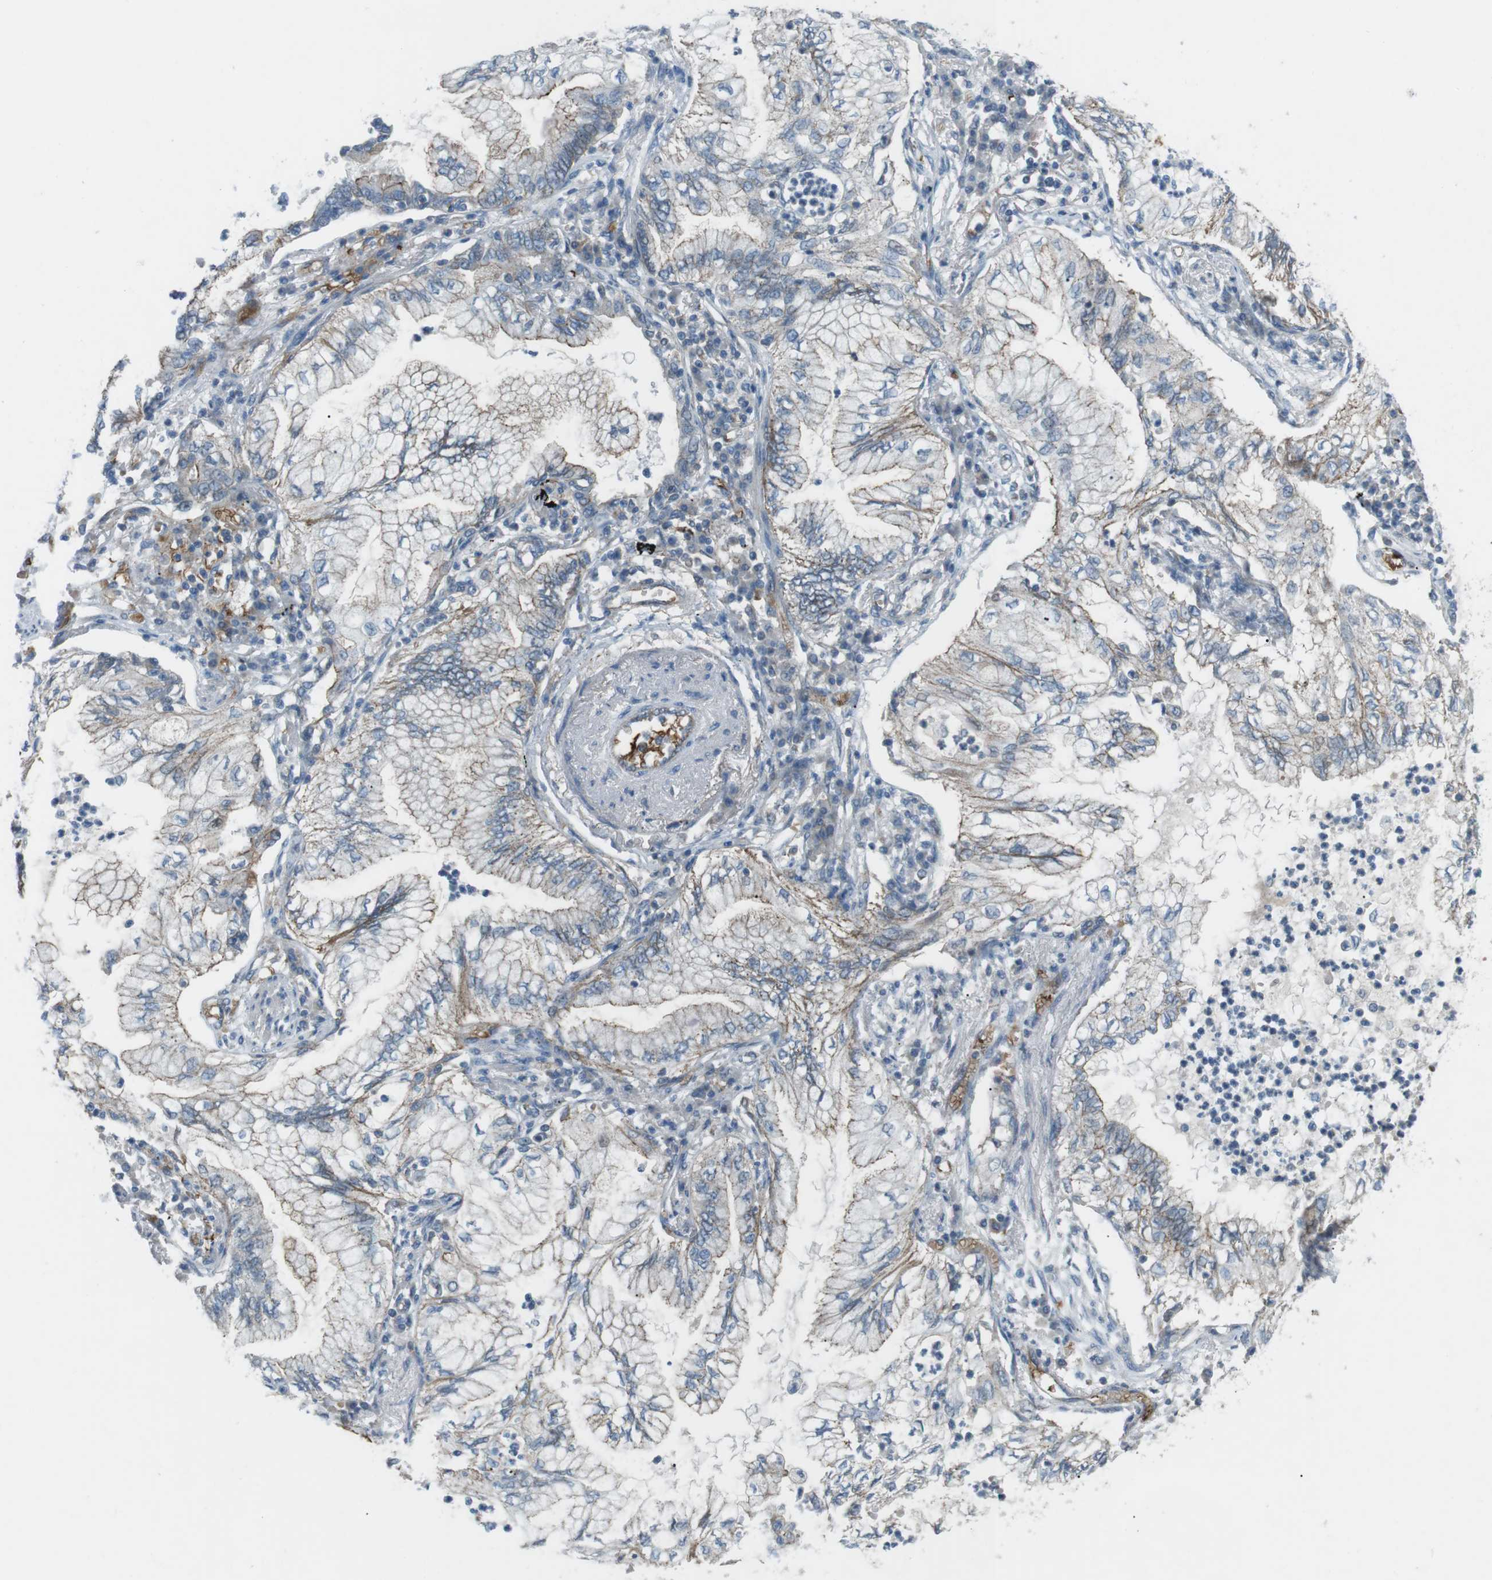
{"staining": {"intensity": "weak", "quantity": "<25%", "location": "cytoplasmic/membranous"}, "tissue": "lung cancer", "cell_type": "Tumor cells", "image_type": "cancer", "snomed": [{"axis": "morphology", "description": "Normal tissue, NOS"}, {"axis": "morphology", "description": "Adenocarcinoma, NOS"}, {"axis": "topography", "description": "Bronchus"}, {"axis": "topography", "description": "Lung"}], "caption": "A high-resolution image shows IHC staining of lung adenocarcinoma, which reveals no significant staining in tumor cells.", "gene": "SPTA1", "patient": {"sex": "female", "age": 70}}